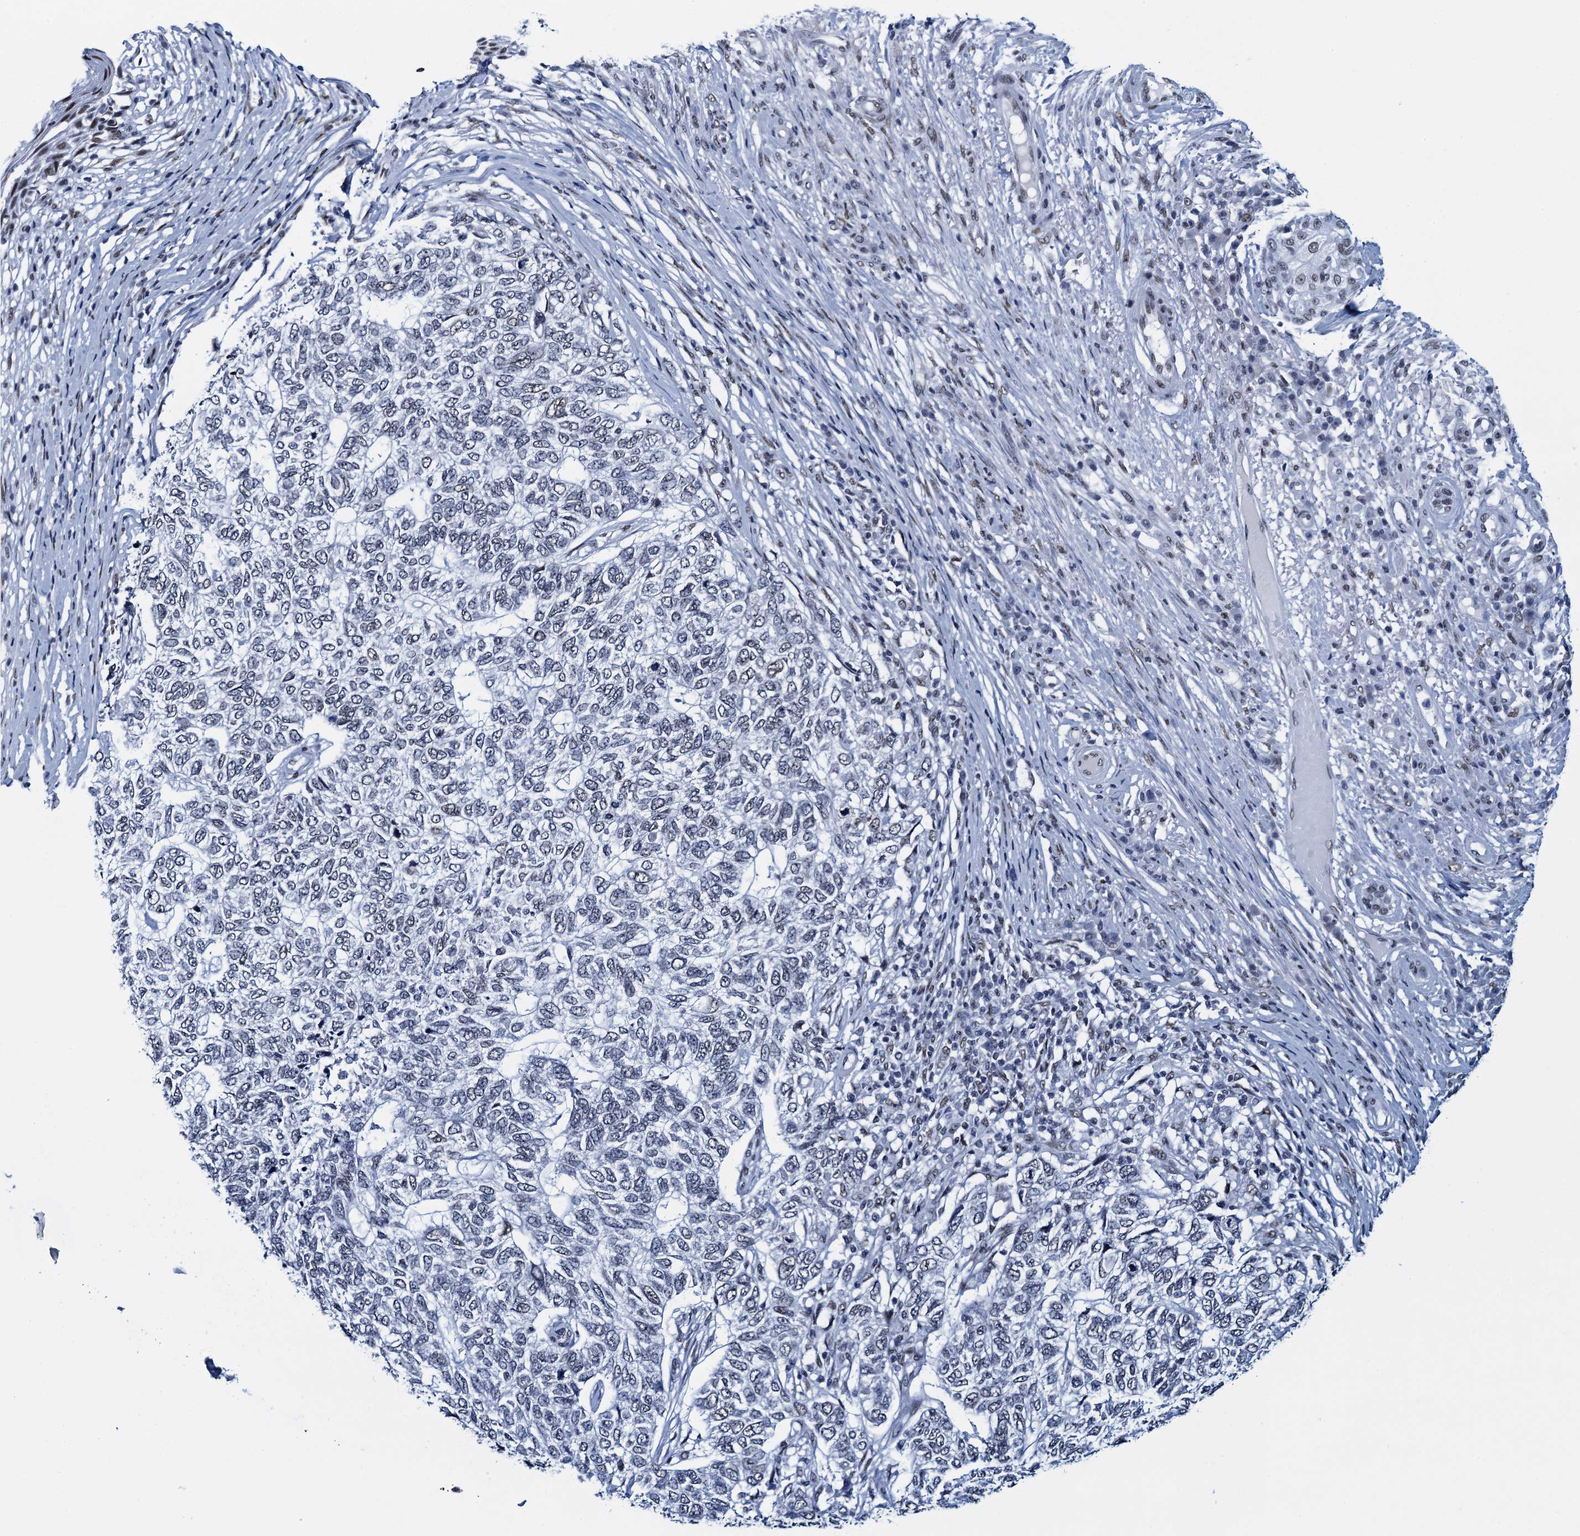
{"staining": {"intensity": "negative", "quantity": "none", "location": "none"}, "tissue": "skin cancer", "cell_type": "Tumor cells", "image_type": "cancer", "snomed": [{"axis": "morphology", "description": "Basal cell carcinoma"}, {"axis": "topography", "description": "Skin"}], "caption": "The micrograph exhibits no significant positivity in tumor cells of skin cancer (basal cell carcinoma).", "gene": "HNRNPUL2", "patient": {"sex": "female", "age": 65}}